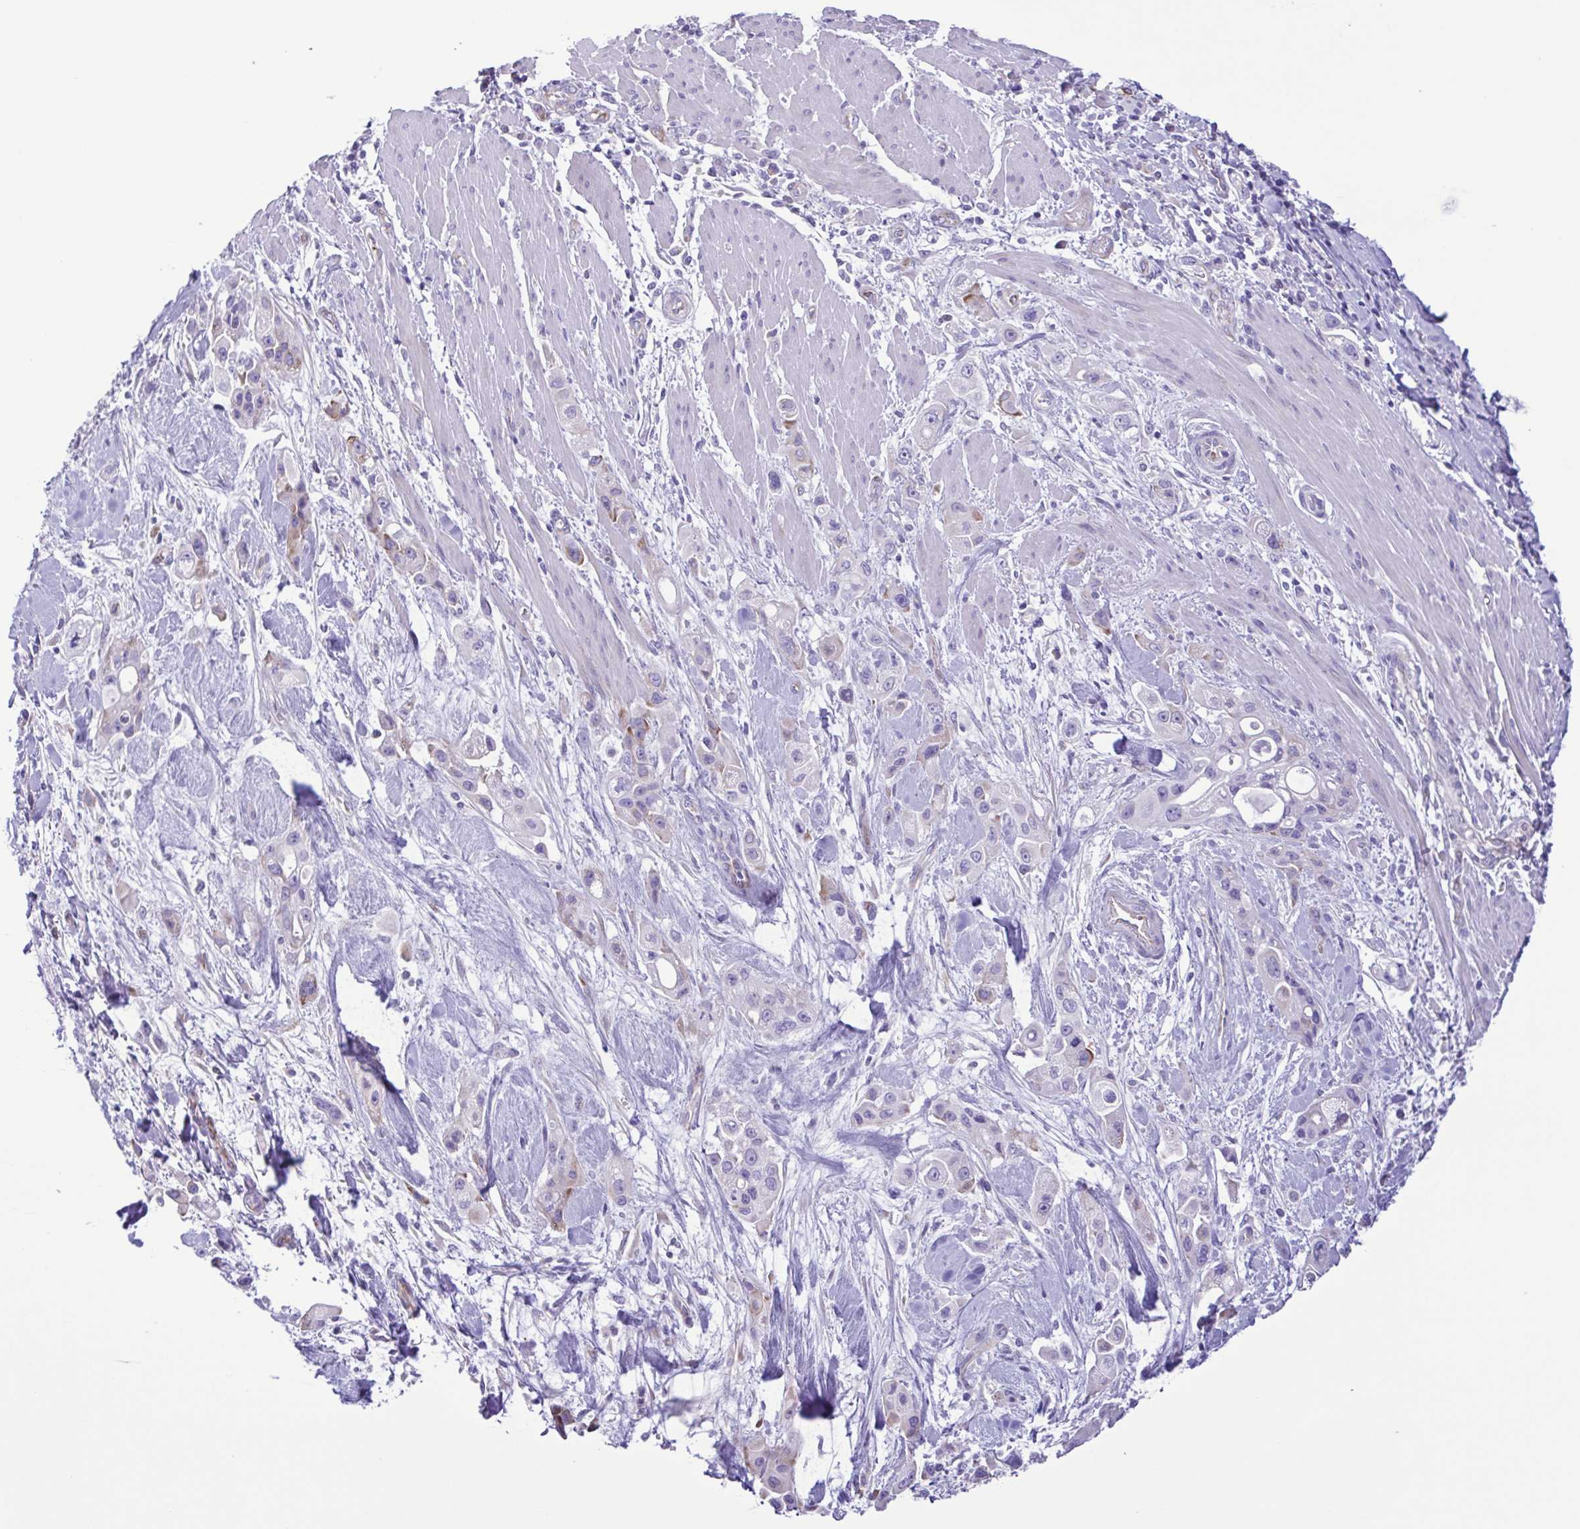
{"staining": {"intensity": "negative", "quantity": "none", "location": "none"}, "tissue": "pancreatic cancer", "cell_type": "Tumor cells", "image_type": "cancer", "snomed": [{"axis": "morphology", "description": "Adenocarcinoma, NOS"}, {"axis": "topography", "description": "Pancreas"}], "caption": "A histopathology image of human adenocarcinoma (pancreatic) is negative for staining in tumor cells.", "gene": "FLT1", "patient": {"sex": "female", "age": 66}}